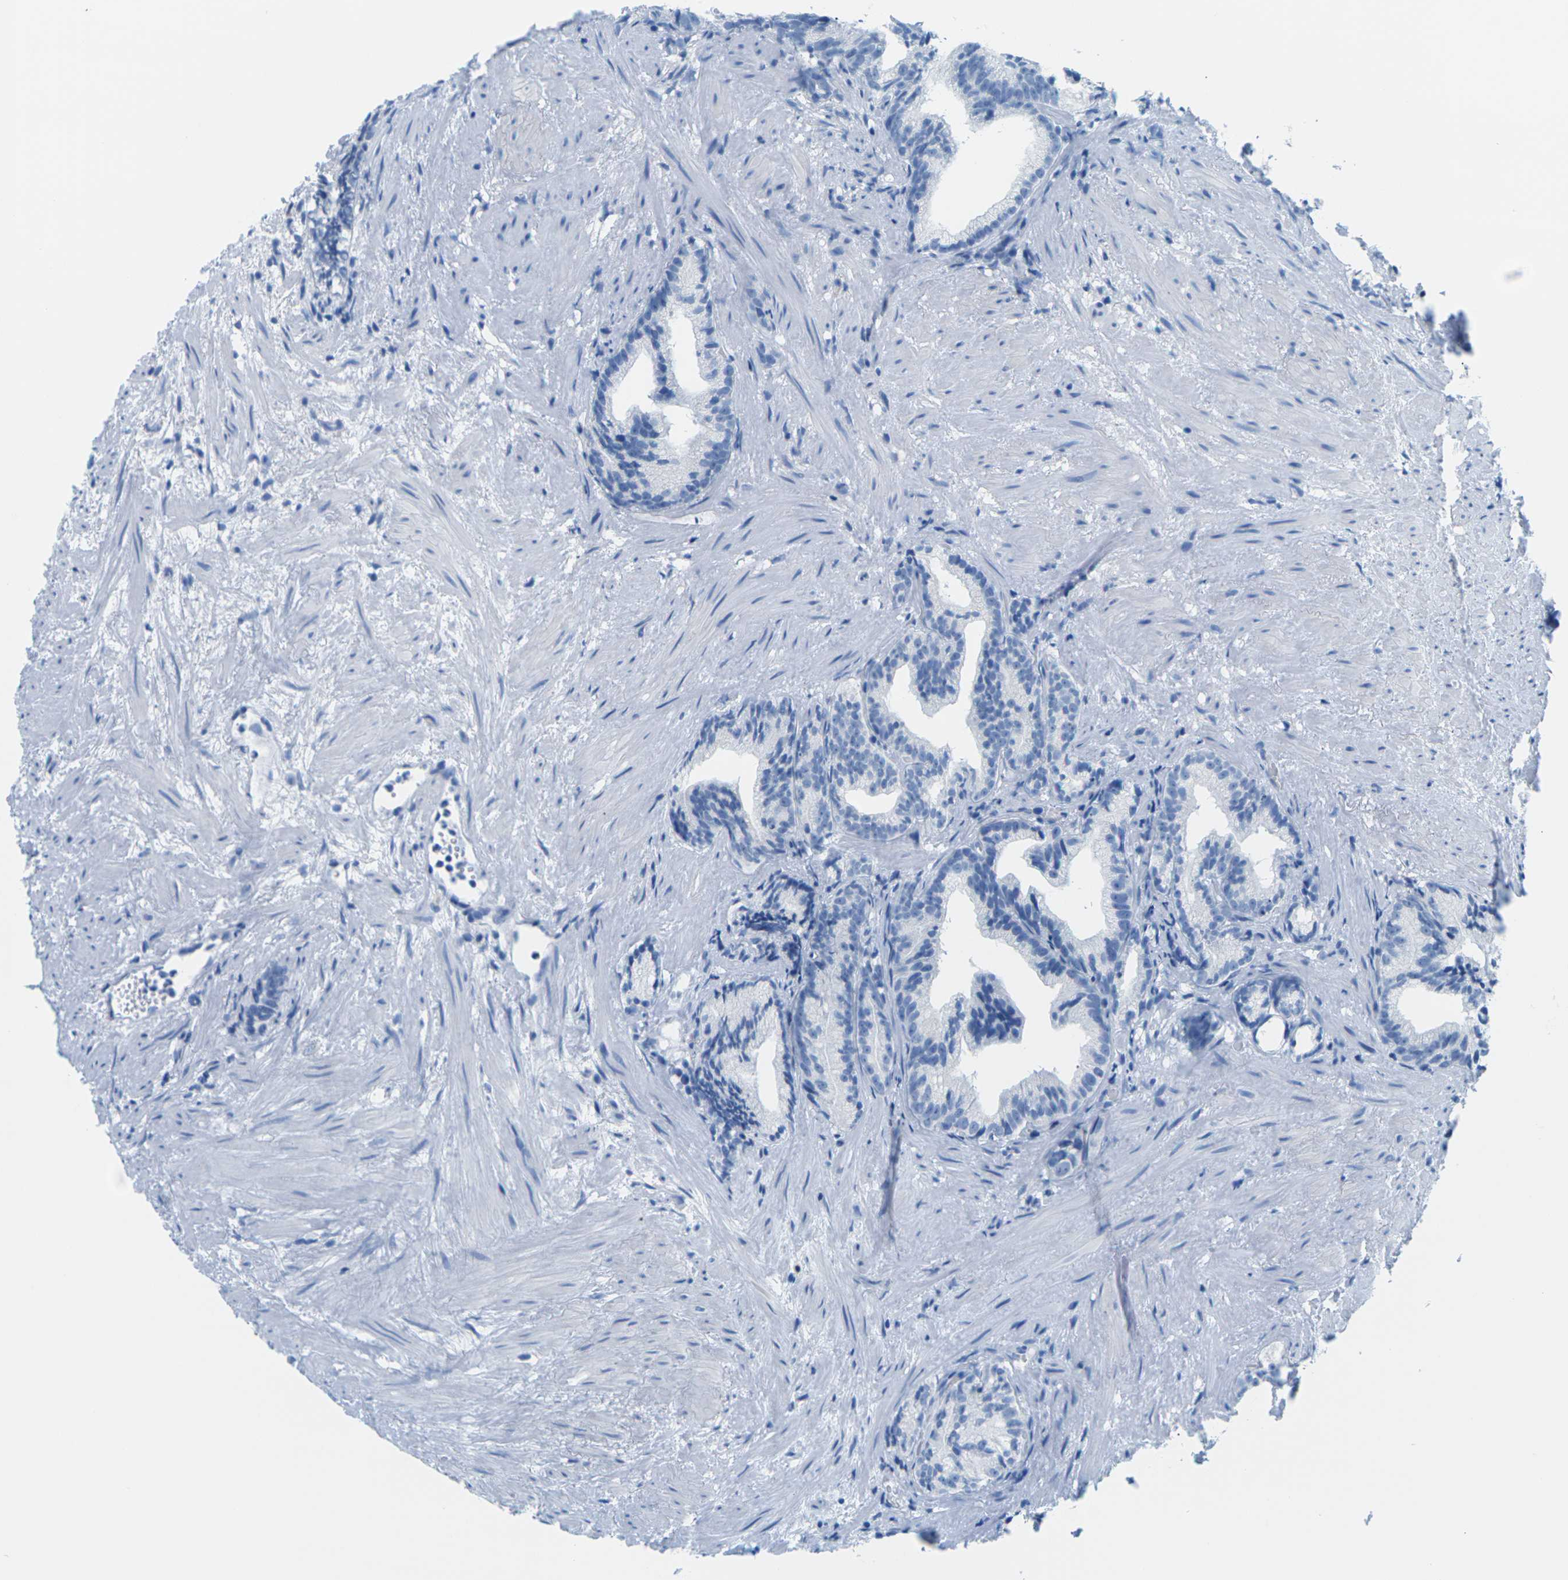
{"staining": {"intensity": "negative", "quantity": "none", "location": "none"}, "tissue": "prostate cancer", "cell_type": "Tumor cells", "image_type": "cancer", "snomed": [{"axis": "morphology", "description": "Adenocarcinoma, Low grade"}, {"axis": "topography", "description": "Prostate"}], "caption": "The IHC micrograph has no significant expression in tumor cells of prostate low-grade adenocarcinoma tissue.", "gene": "SLC12A1", "patient": {"sex": "male", "age": 89}}